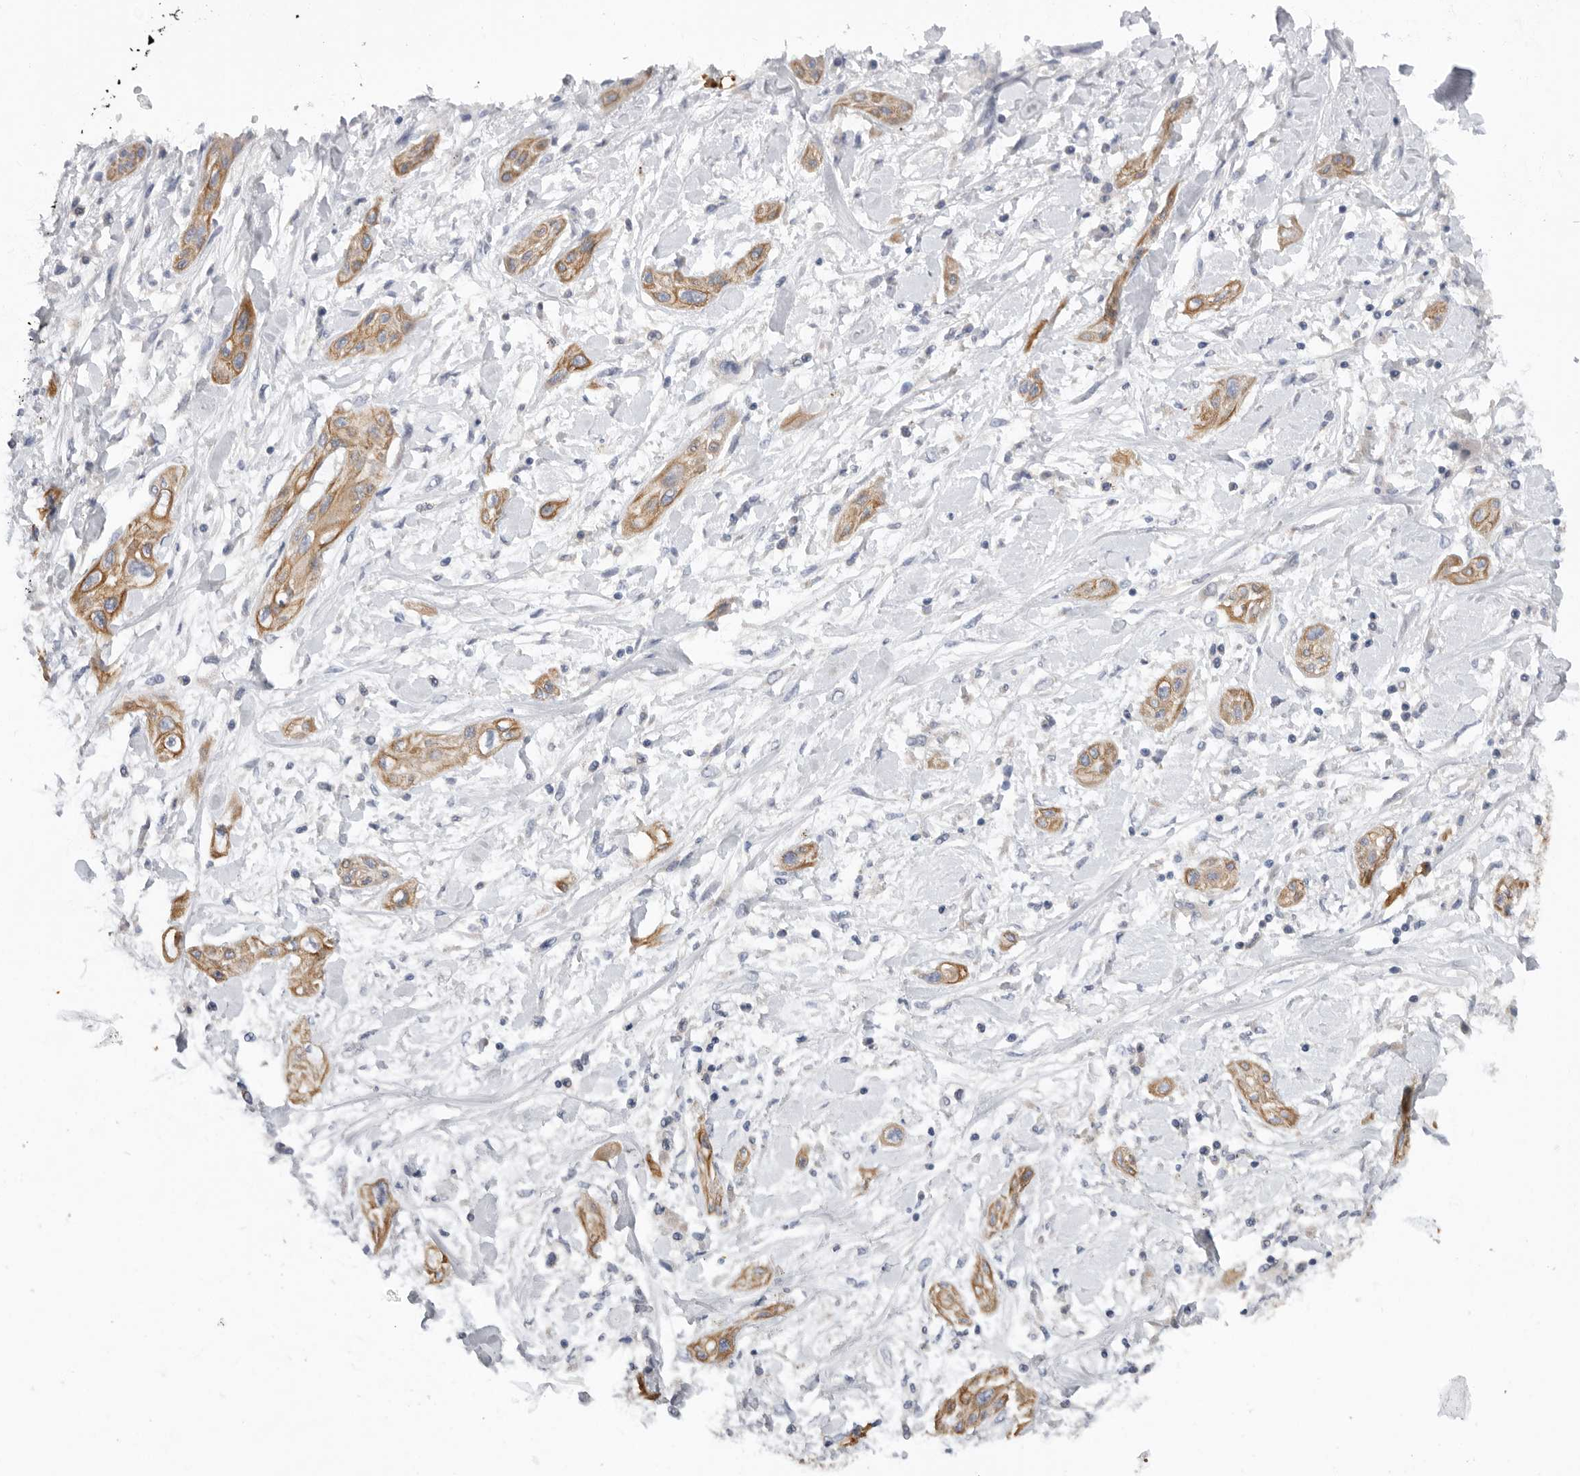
{"staining": {"intensity": "moderate", "quantity": ">75%", "location": "cytoplasmic/membranous"}, "tissue": "lung cancer", "cell_type": "Tumor cells", "image_type": "cancer", "snomed": [{"axis": "morphology", "description": "Squamous cell carcinoma, NOS"}, {"axis": "topography", "description": "Lung"}], "caption": "IHC histopathology image of neoplastic tissue: human lung cancer (squamous cell carcinoma) stained using immunohistochemistry exhibits medium levels of moderate protein expression localized specifically in the cytoplasmic/membranous of tumor cells, appearing as a cytoplasmic/membranous brown color.", "gene": "MTFR1L", "patient": {"sex": "female", "age": 47}}